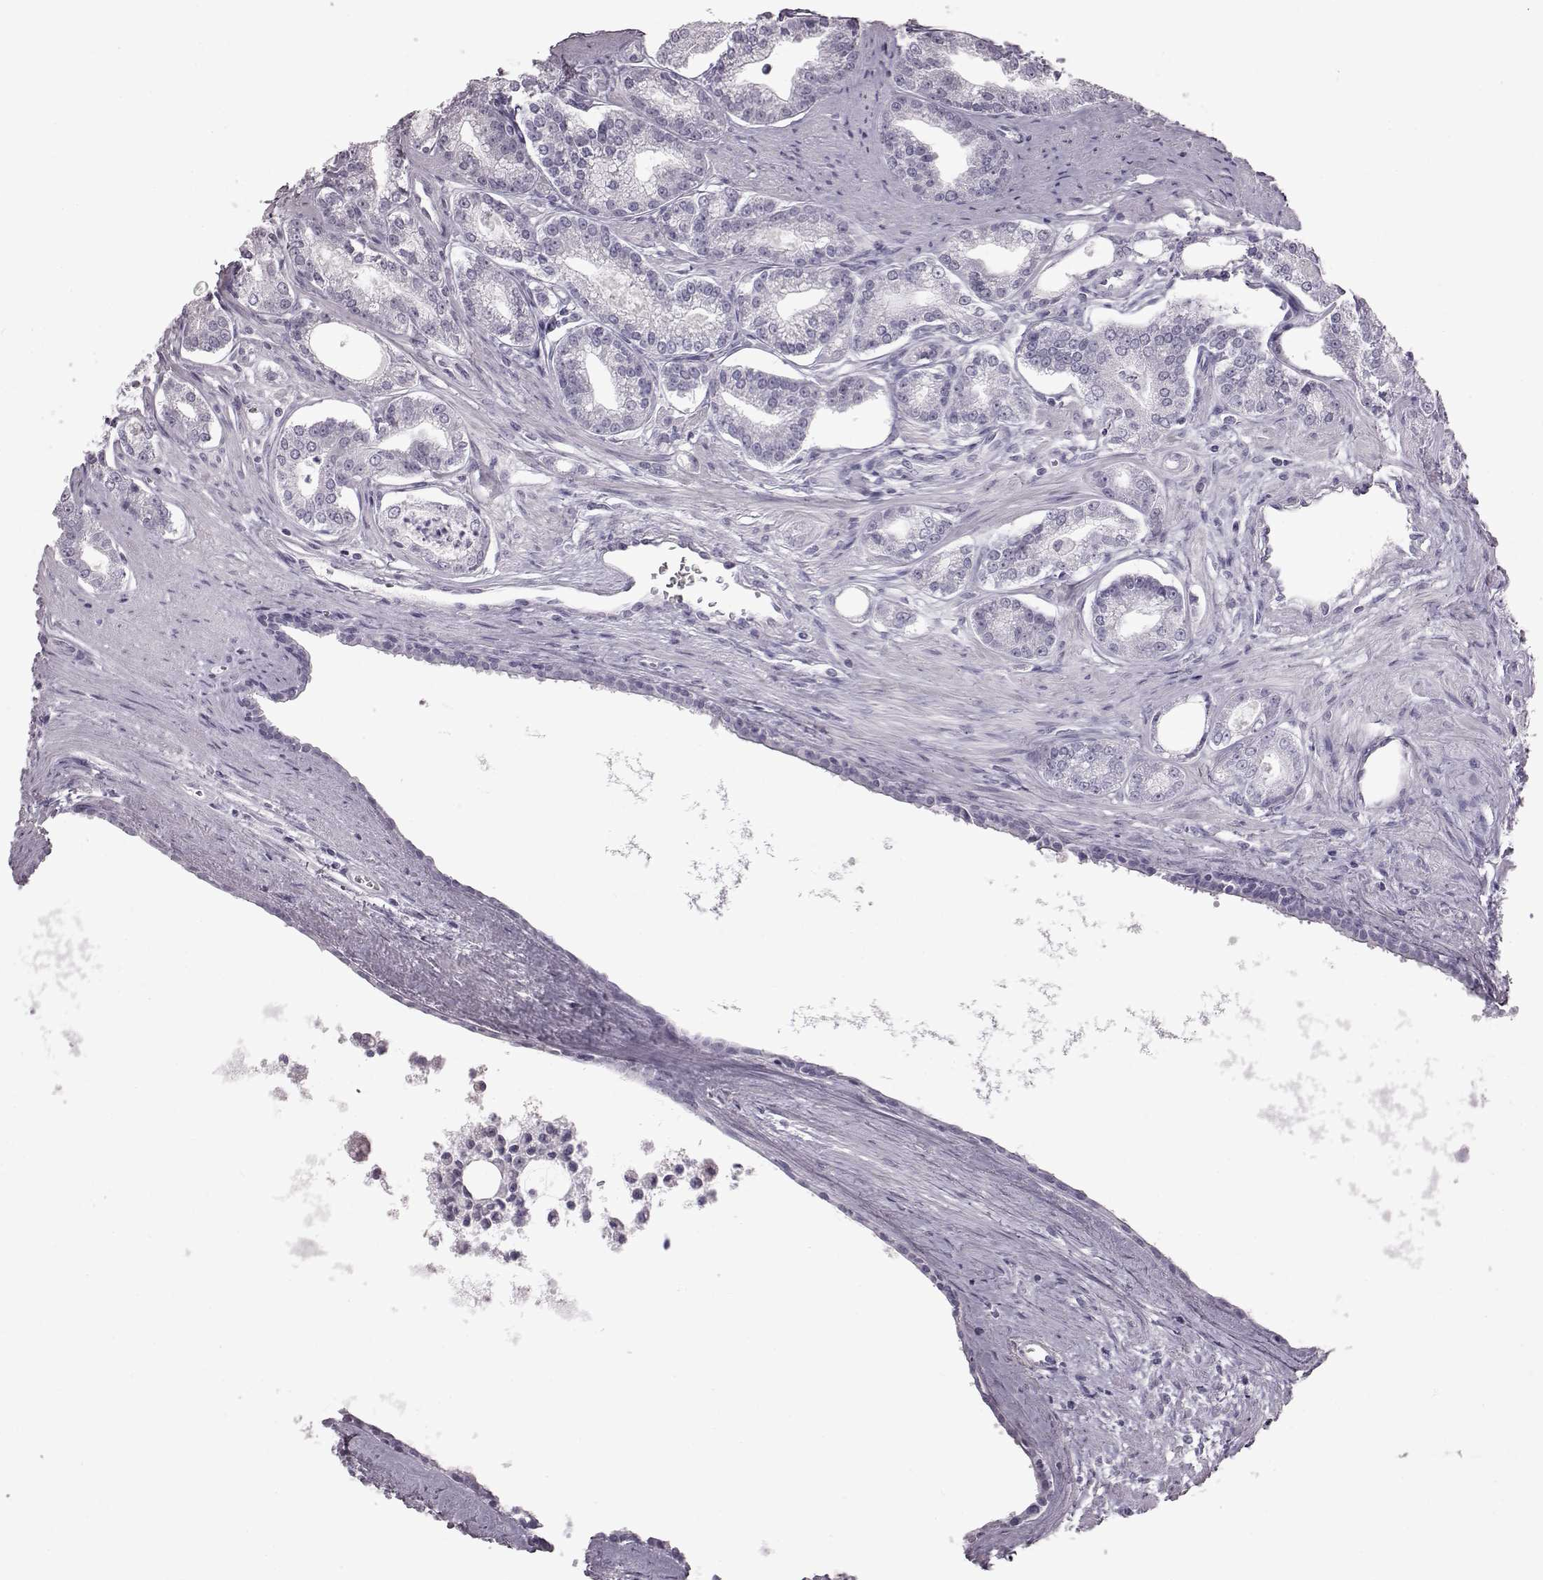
{"staining": {"intensity": "negative", "quantity": "none", "location": "none"}, "tissue": "prostate cancer", "cell_type": "Tumor cells", "image_type": "cancer", "snomed": [{"axis": "morphology", "description": "Adenocarcinoma, NOS"}, {"axis": "topography", "description": "Prostate"}], "caption": "Immunohistochemical staining of prostate adenocarcinoma displays no significant expression in tumor cells. (DAB immunohistochemistry (IHC) visualized using brightfield microscopy, high magnification).", "gene": "TCHHL1", "patient": {"sex": "male", "age": 71}}